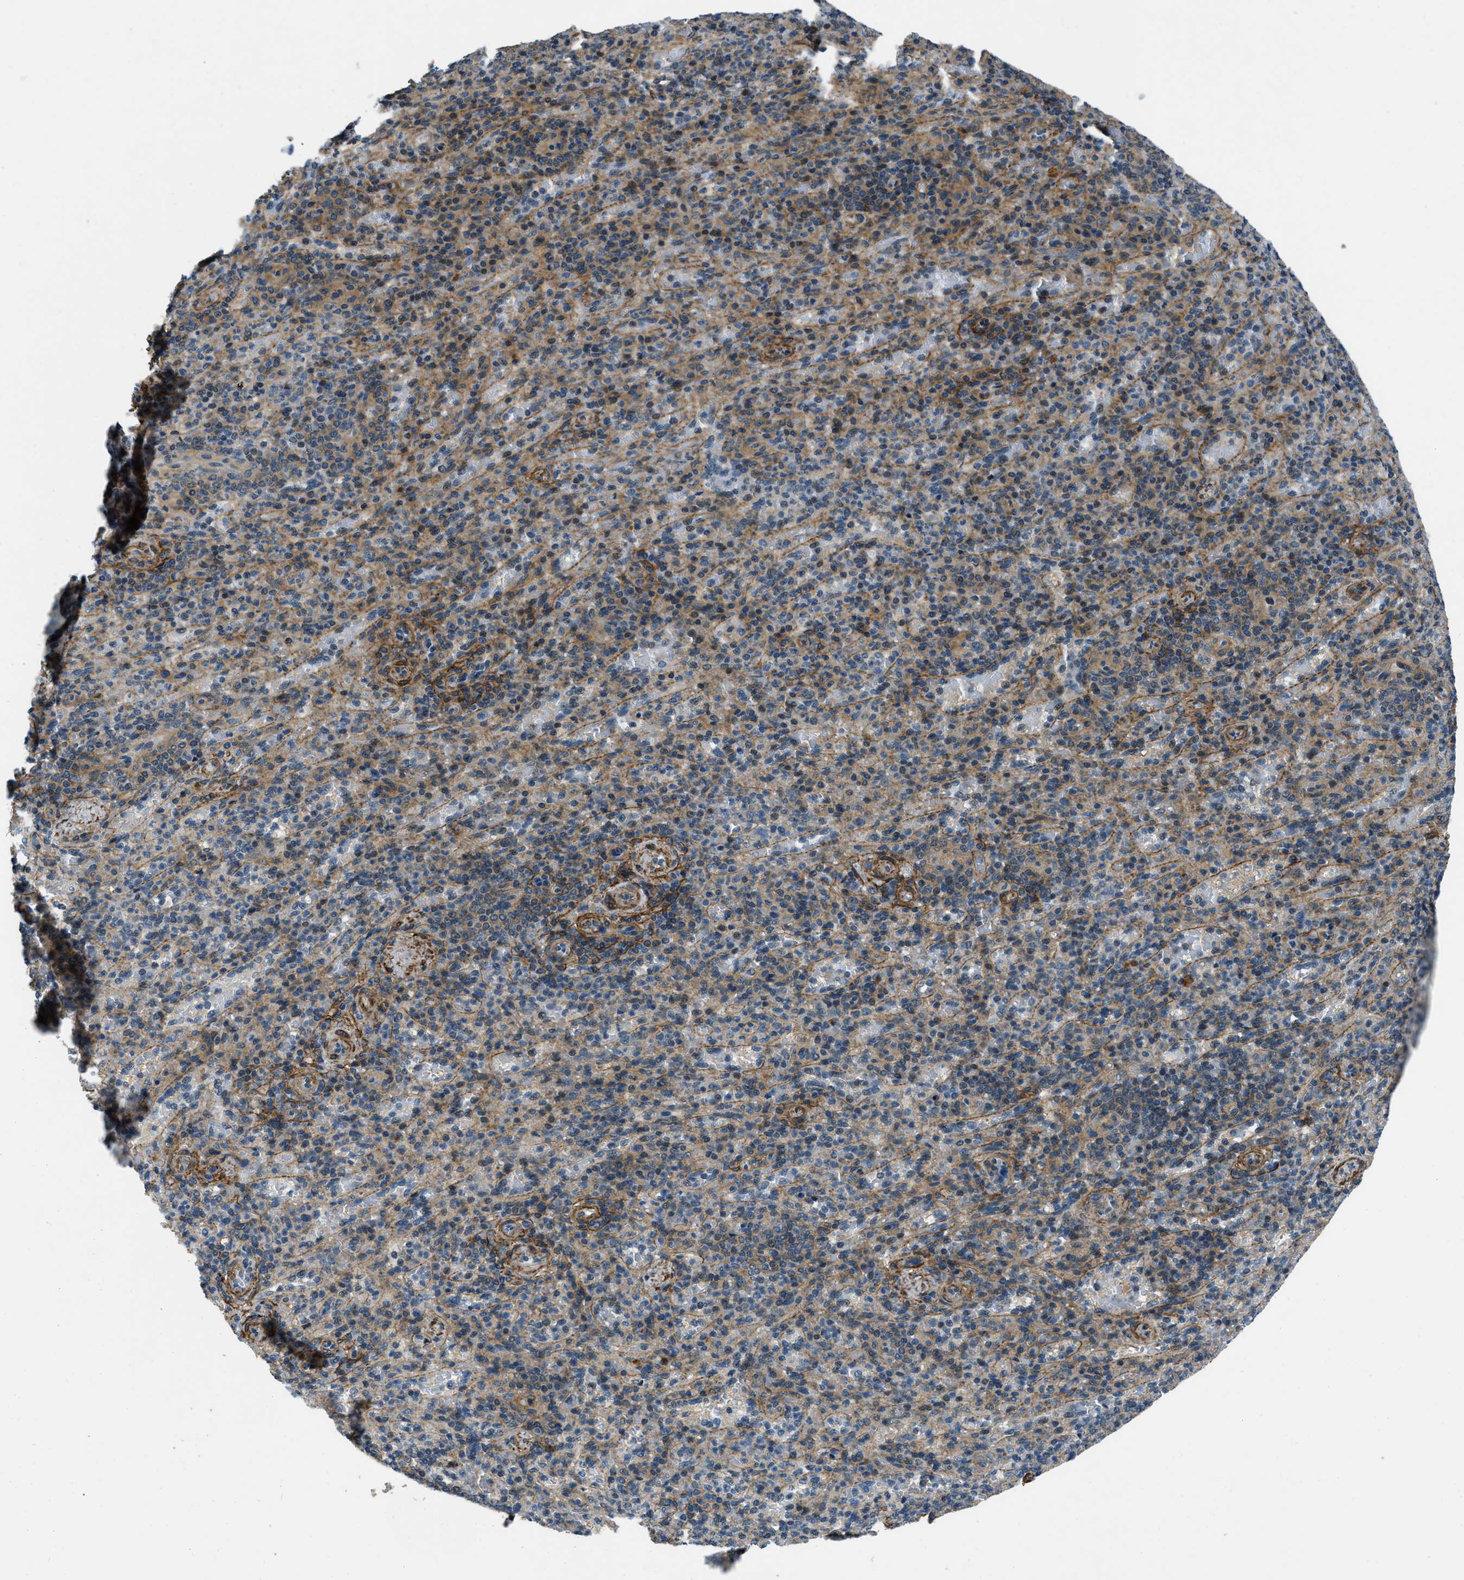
{"staining": {"intensity": "weak", "quantity": "25%-75%", "location": "cytoplasmic/membranous"}, "tissue": "spleen", "cell_type": "Cells in red pulp", "image_type": "normal", "snomed": [{"axis": "morphology", "description": "Normal tissue, NOS"}, {"axis": "topography", "description": "Spleen"}], "caption": "Weak cytoplasmic/membranous expression for a protein is present in approximately 25%-75% of cells in red pulp of unremarkable spleen using IHC.", "gene": "NUDCD3", "patient": {"sex": "female", "age": 74}}